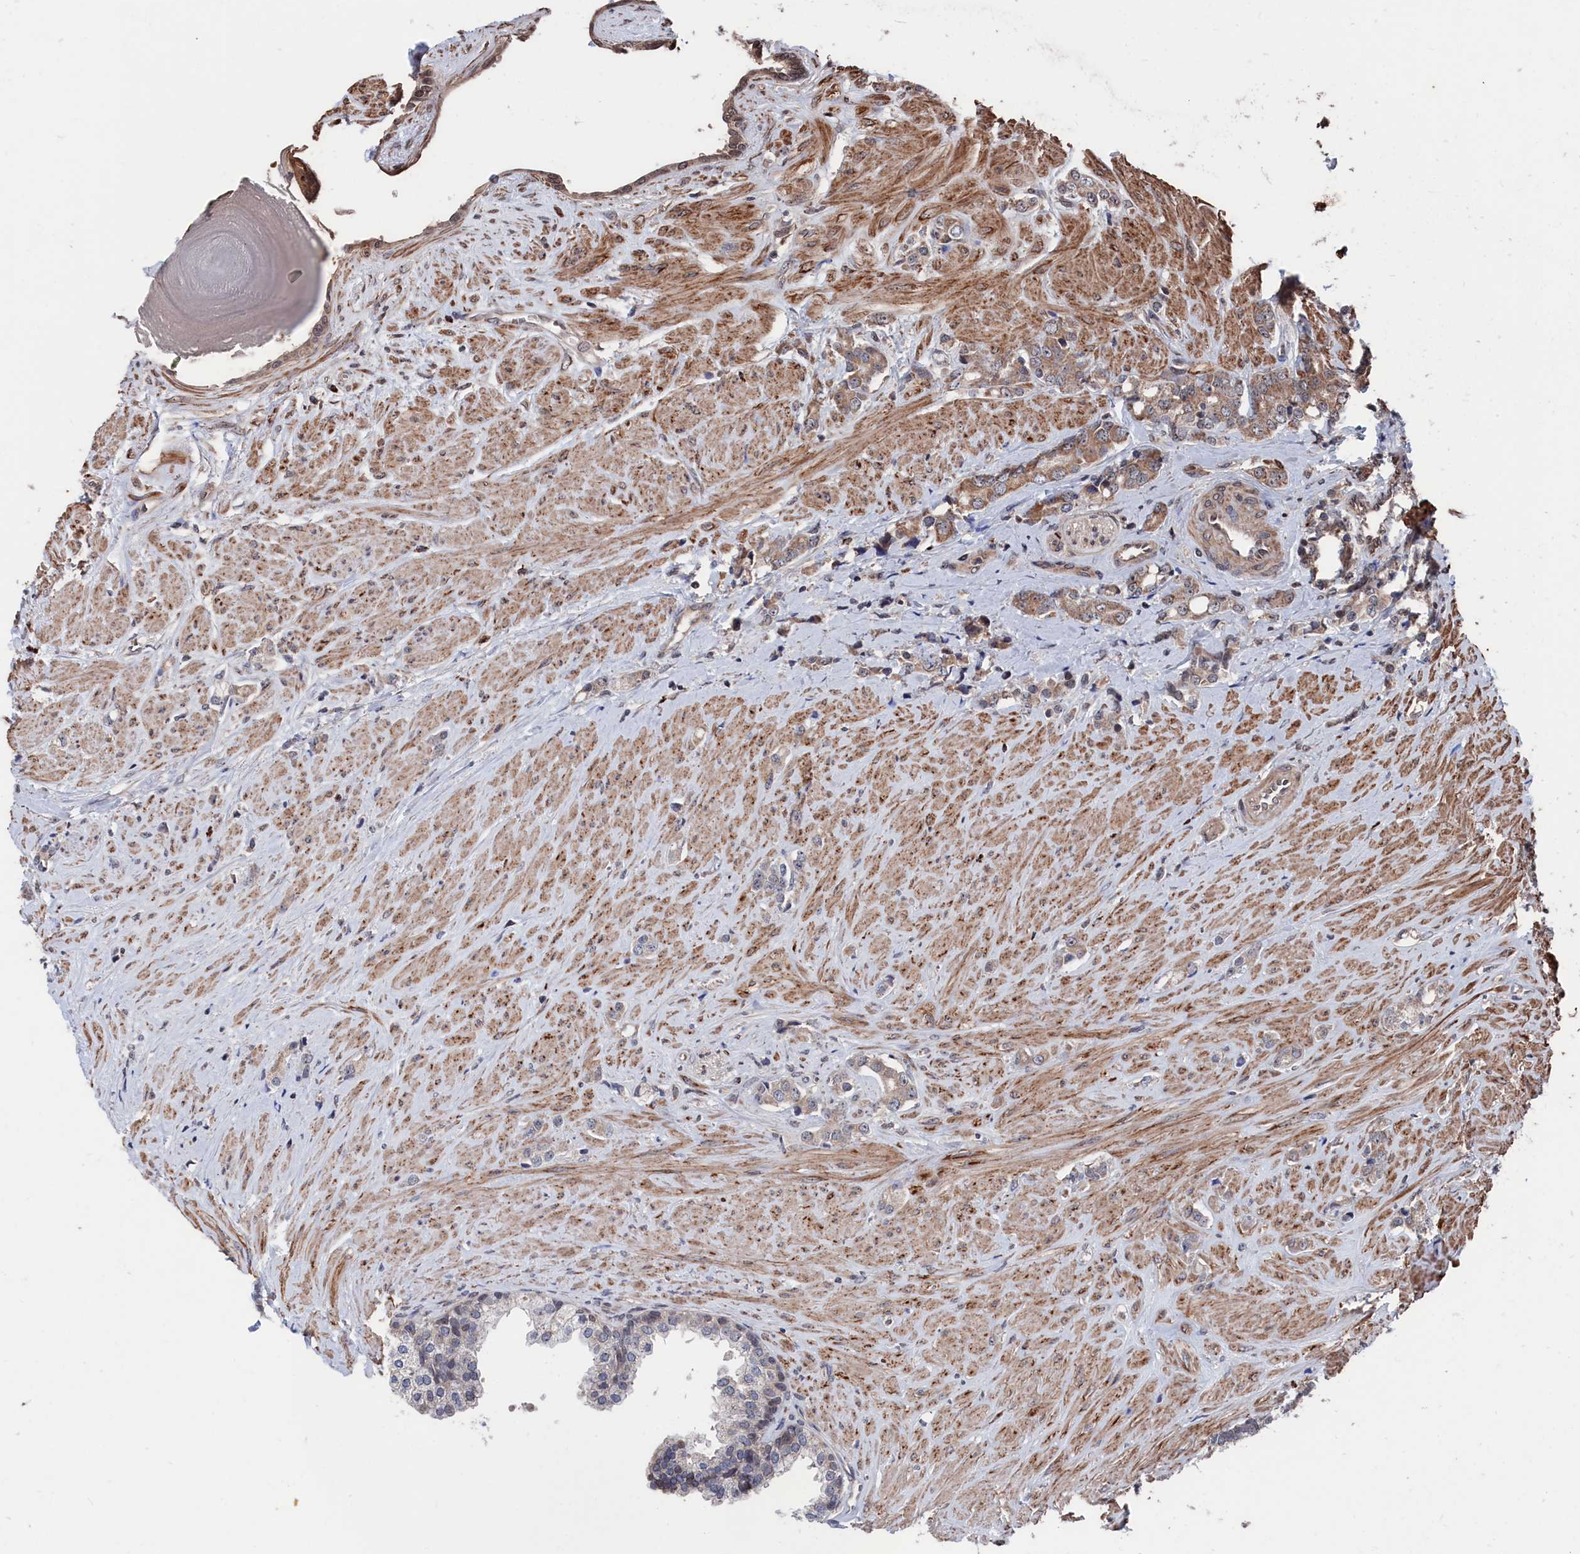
{"staining": {"intensity": "weak", "quantity": ">75%", "location": "cytoplasmic/membranous"}, "tissue": "prostate cancer", "cell_type": "Tumor cells", "image_type": "cancer", "snomed": [{"axis": "morphology", "description": "Adenocarcinoma, High grade"}, {"axis": "topography", "description": "Prostate"}], "caption": "Protein staining exhibits weak cytoplasmic/membranous positivity in approximately >75% of tumor cells in prostate cancer. (DAB (3,3'-diaminobenzidine) = brown stain, brightfield microscopy at high magnification).", "gene": "PDE12", "patient": {"sex": "male", "age": 62}}